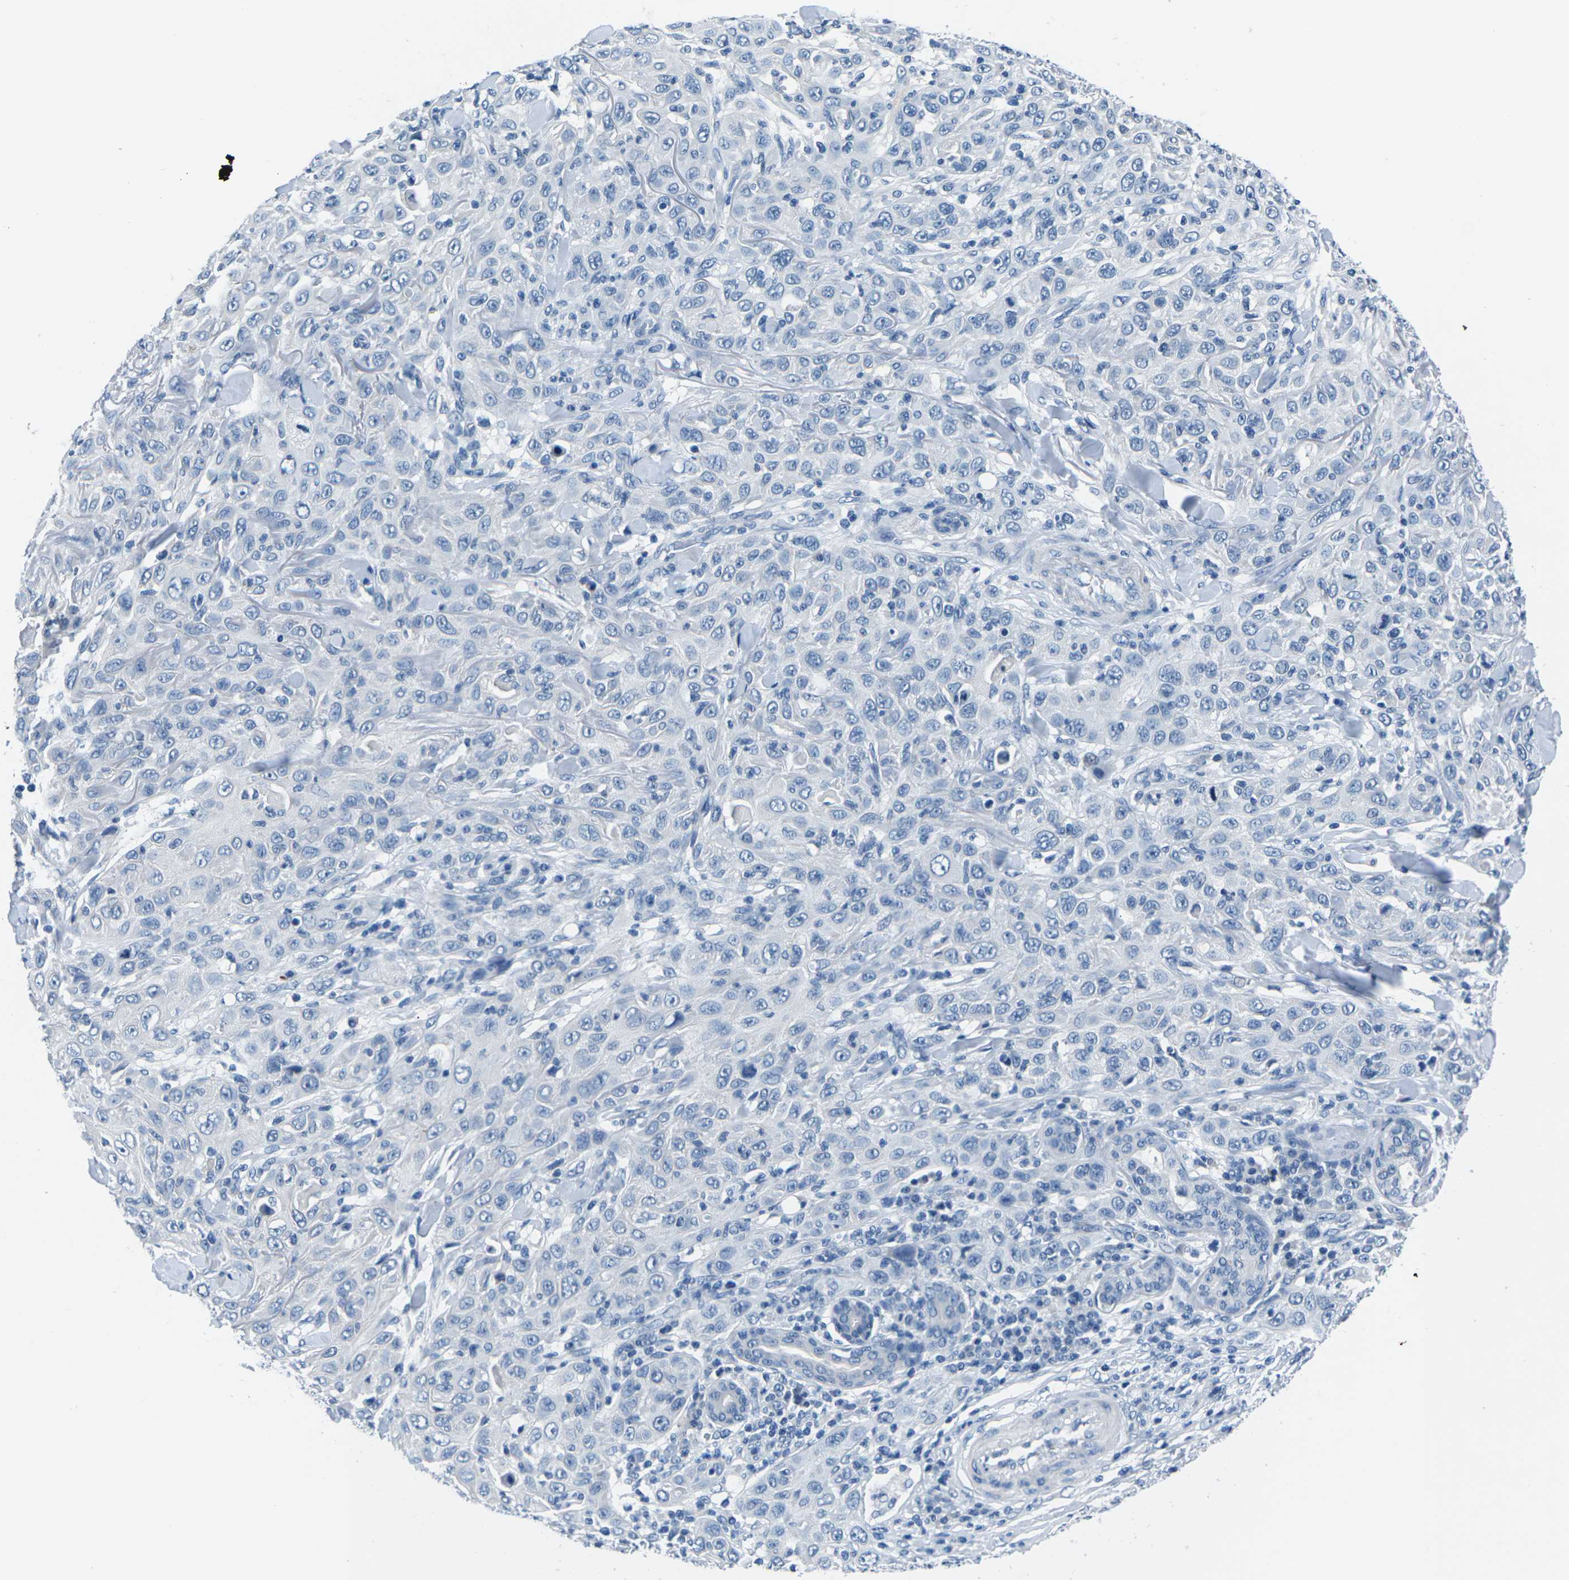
{"staining": {"intensity": "negative", "quantity": "none", "location": "none"}, "tissue": "skin cancer", "cell_type": "Tumor cells", "image_type": "cancer", "snomed": [{"axis": "morphology", "description": "Squamous cell carcinoma, NOS"}, {"axis": "topography", "description": "Skin"}], "caption": "This is an IHC micrograph of human squamous cell carcinoma (skin). There is no positivity in tumor cells.", "gene": "UMOD", "patient": {"sex": "female", "age": 88}}